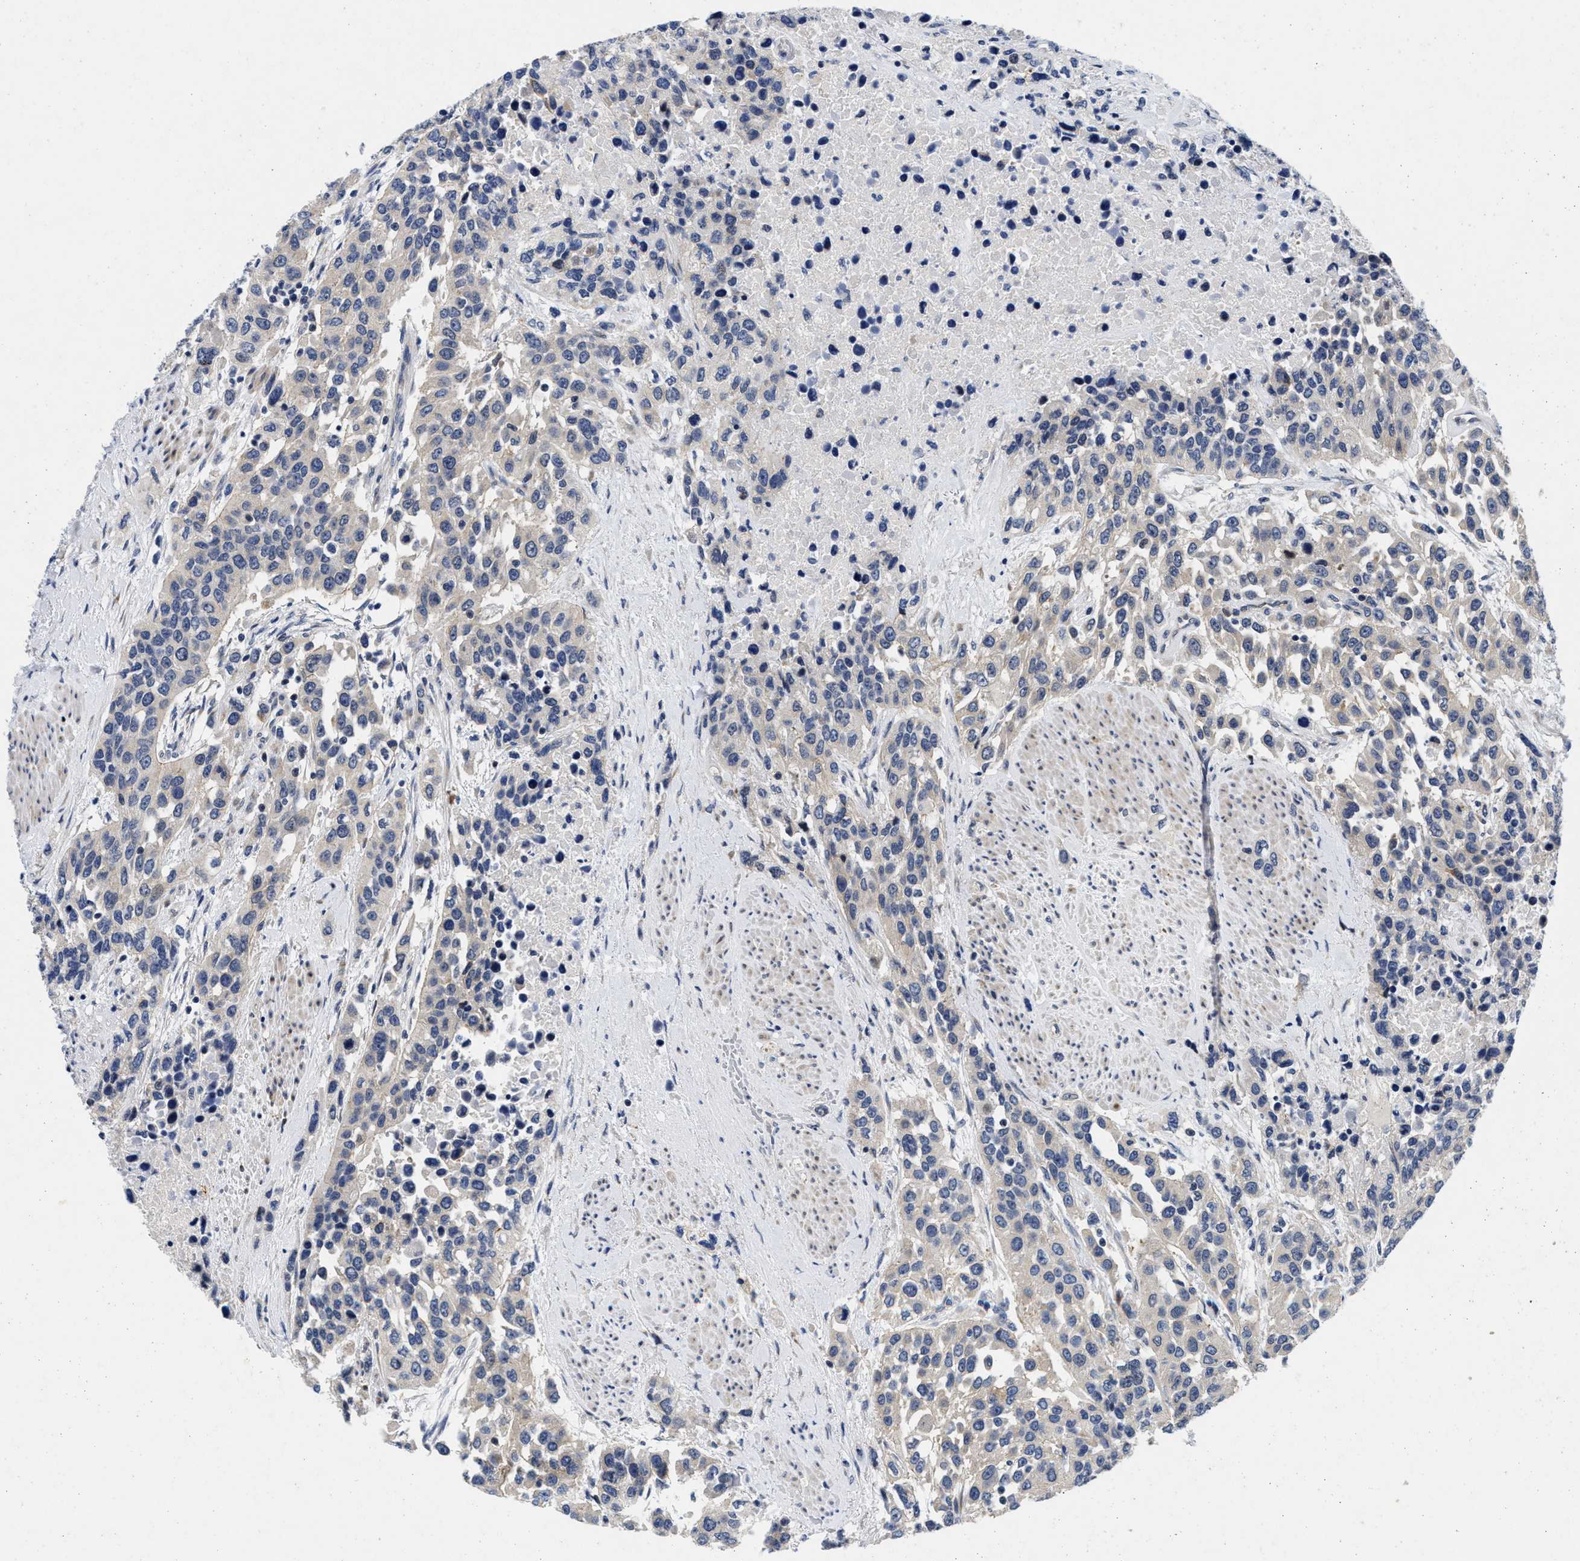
{"staining": {"intensity": "negative", "quantity": "none", "location": "none"}, "tissue": "urothelial cancer", "cell_type": "Tumor cells", "image_type": "cancer", "snomed": [{"axis": "morphology", "description": "Urothelial carcinoma, High grade"}, {"axis": "topography", "description": "Urinary bladder"}], "caption": "High magnification brightfield microscopy of urothelial carcinoma (high-grade) stained with DAB (3,3'-diaminobenzidine) (brown) and counterstained with hematoxylin (blue): tumor cells show no significant expression.", "gene": "LAD1", "patient": {"sex": "female", "age": 80}}